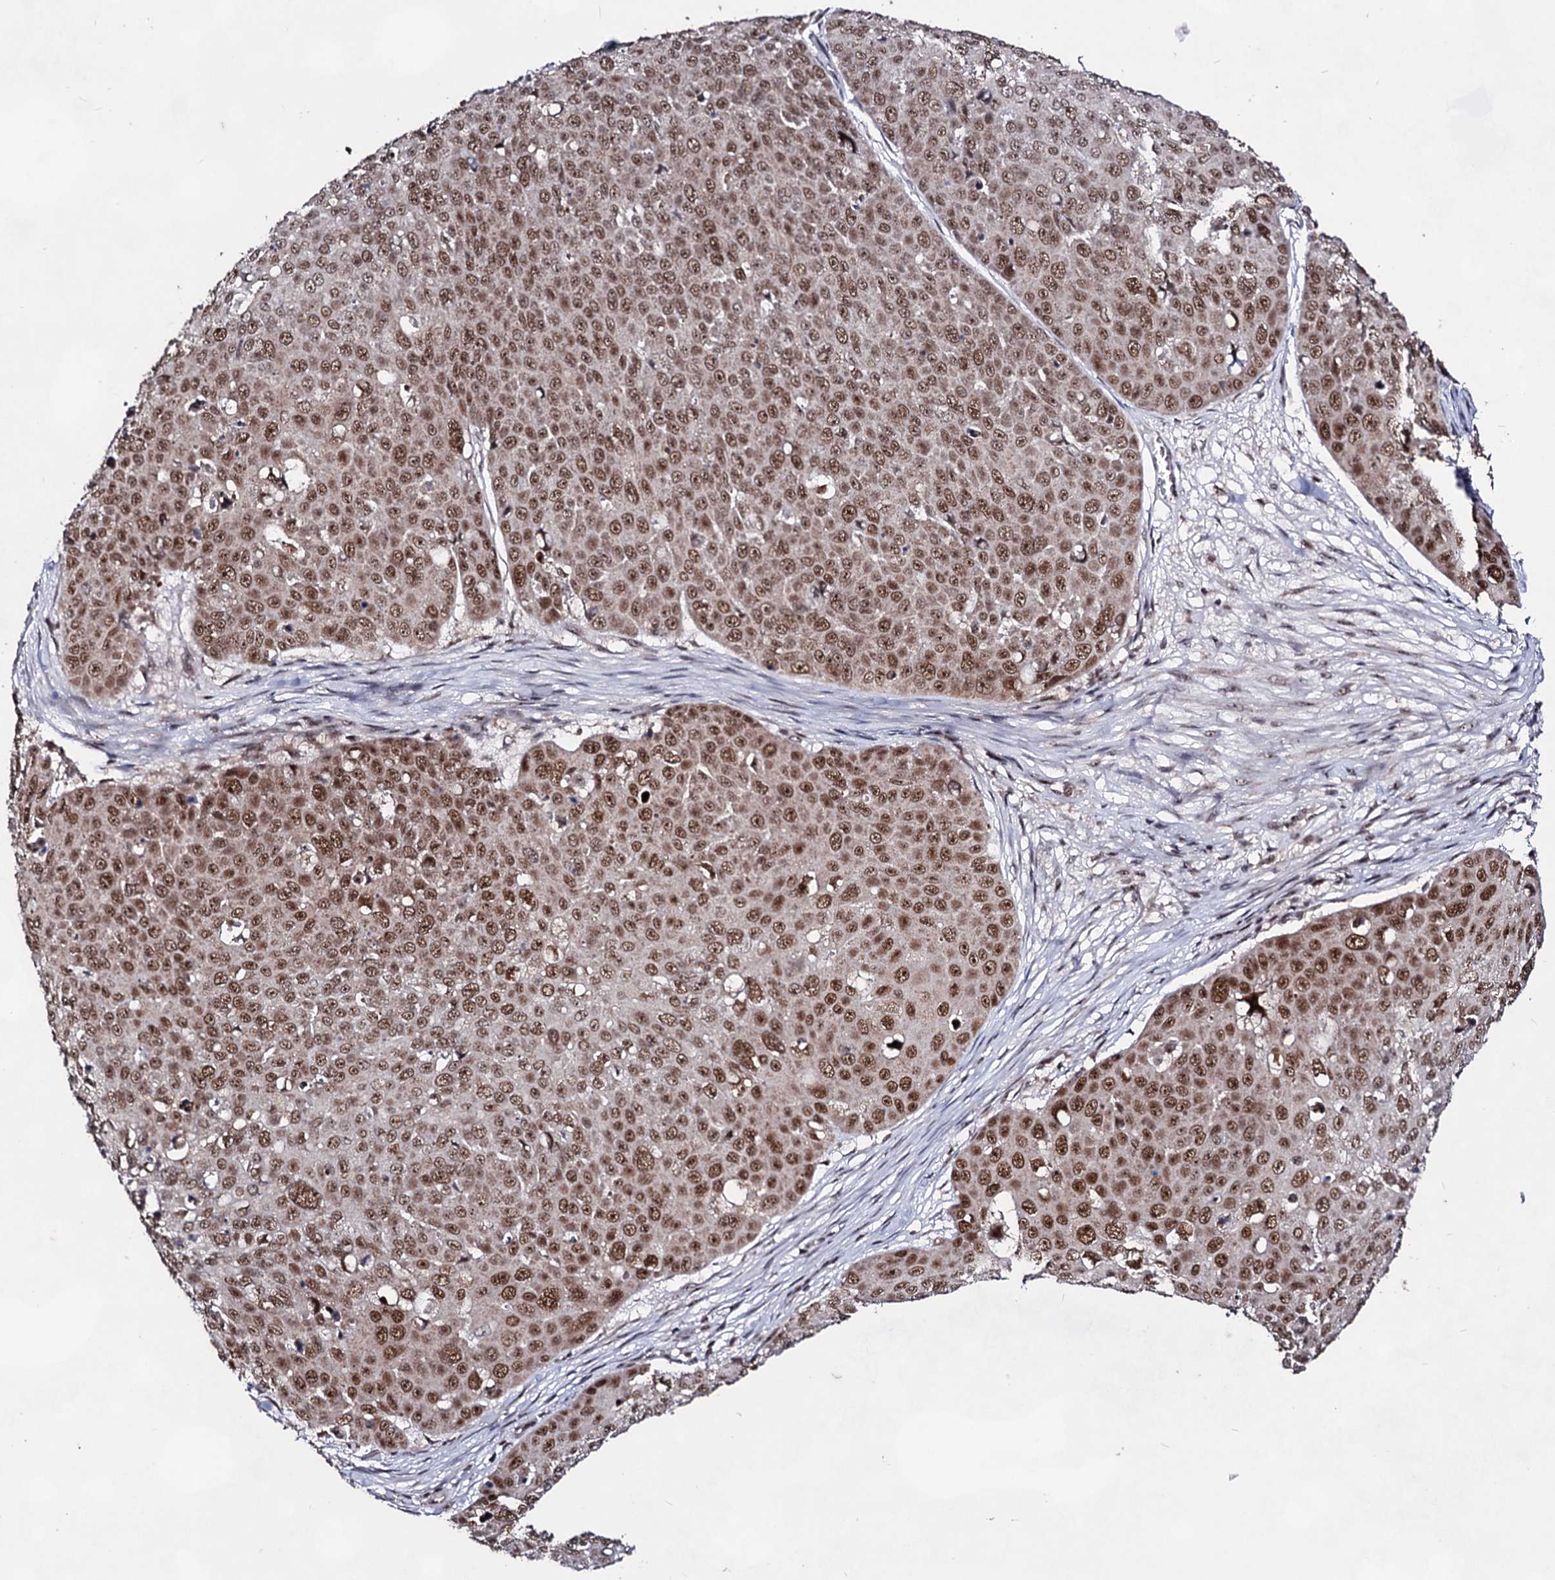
{"staining": {"intensity": "moderate", "quantity": ">75%", "location": "nuclear"}, "tissue": "skin cancer", "cell_type": "Tumor cells", "image_type": "cancer", "snomed": [{"axis": "morphology", "description": "Squamous cell carcinoma, NOS"}, {"axis": "topography", "description": "Skin"}], "caption": "A histopathology image of human skin cancer stained for a protein demonstrates moderate nuclear brown staining in tumor cells.", "gene": "EXOSC10", "patient": {"sex": "male", "age": 71}}